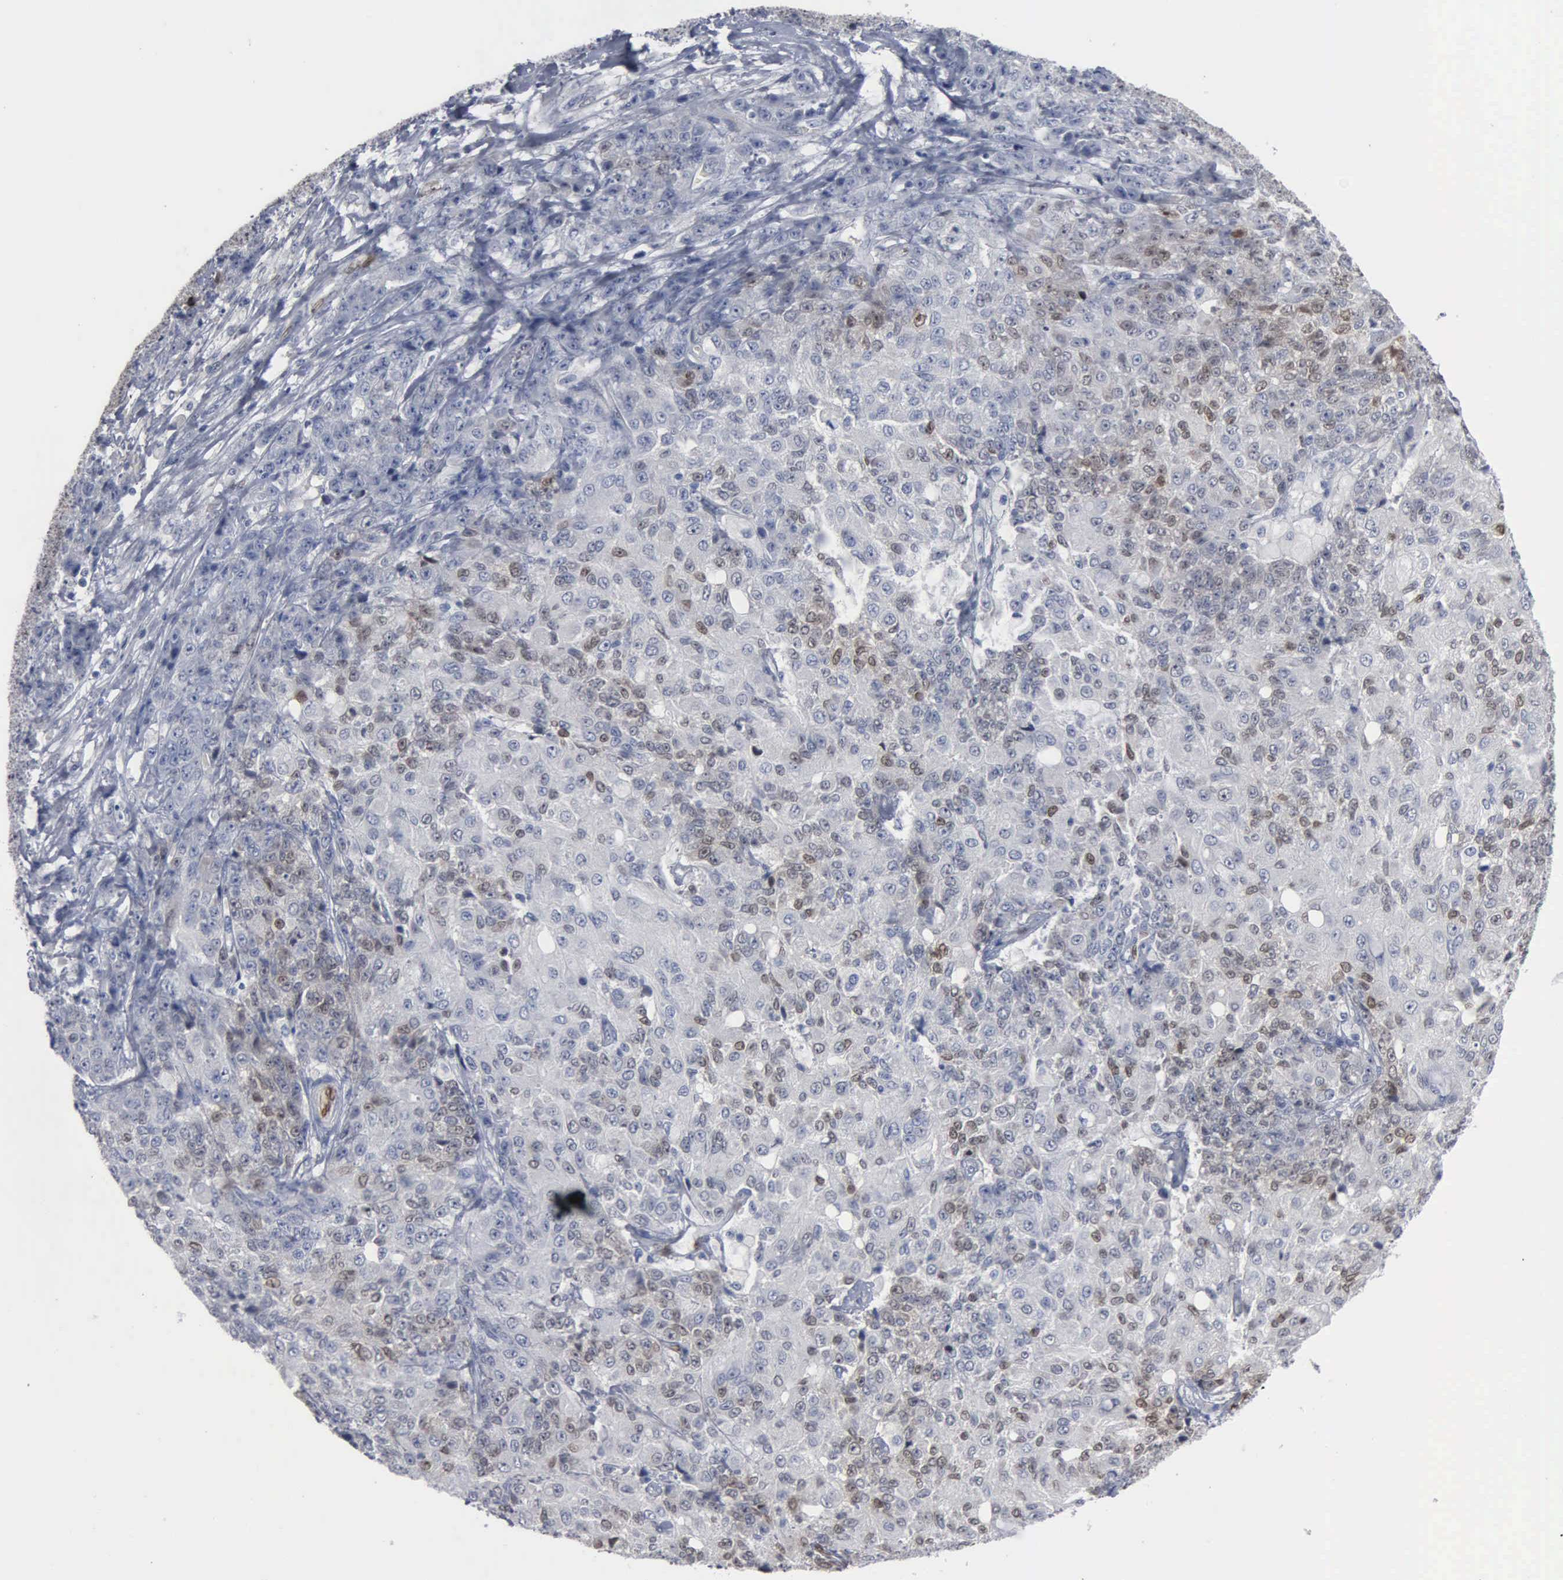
{"staining": {"intensity": "weak", "quantity": "<25%", "location": "nuclear"}, "tissue": "ovarian cancer", "cell_type": "Tumor cells", "image_type": "cancer", "snomed": [{"axis": "morphology", "description": "Carcinoma, endometroid"}, {"axis": "topography", "description": "Ovary"}], "caption": "Tumor cells show no significant protein expression in endometroid carcinoma (ovarian).", "gene": "FGF2", "patient": {"sex": "female", "age": 42}}